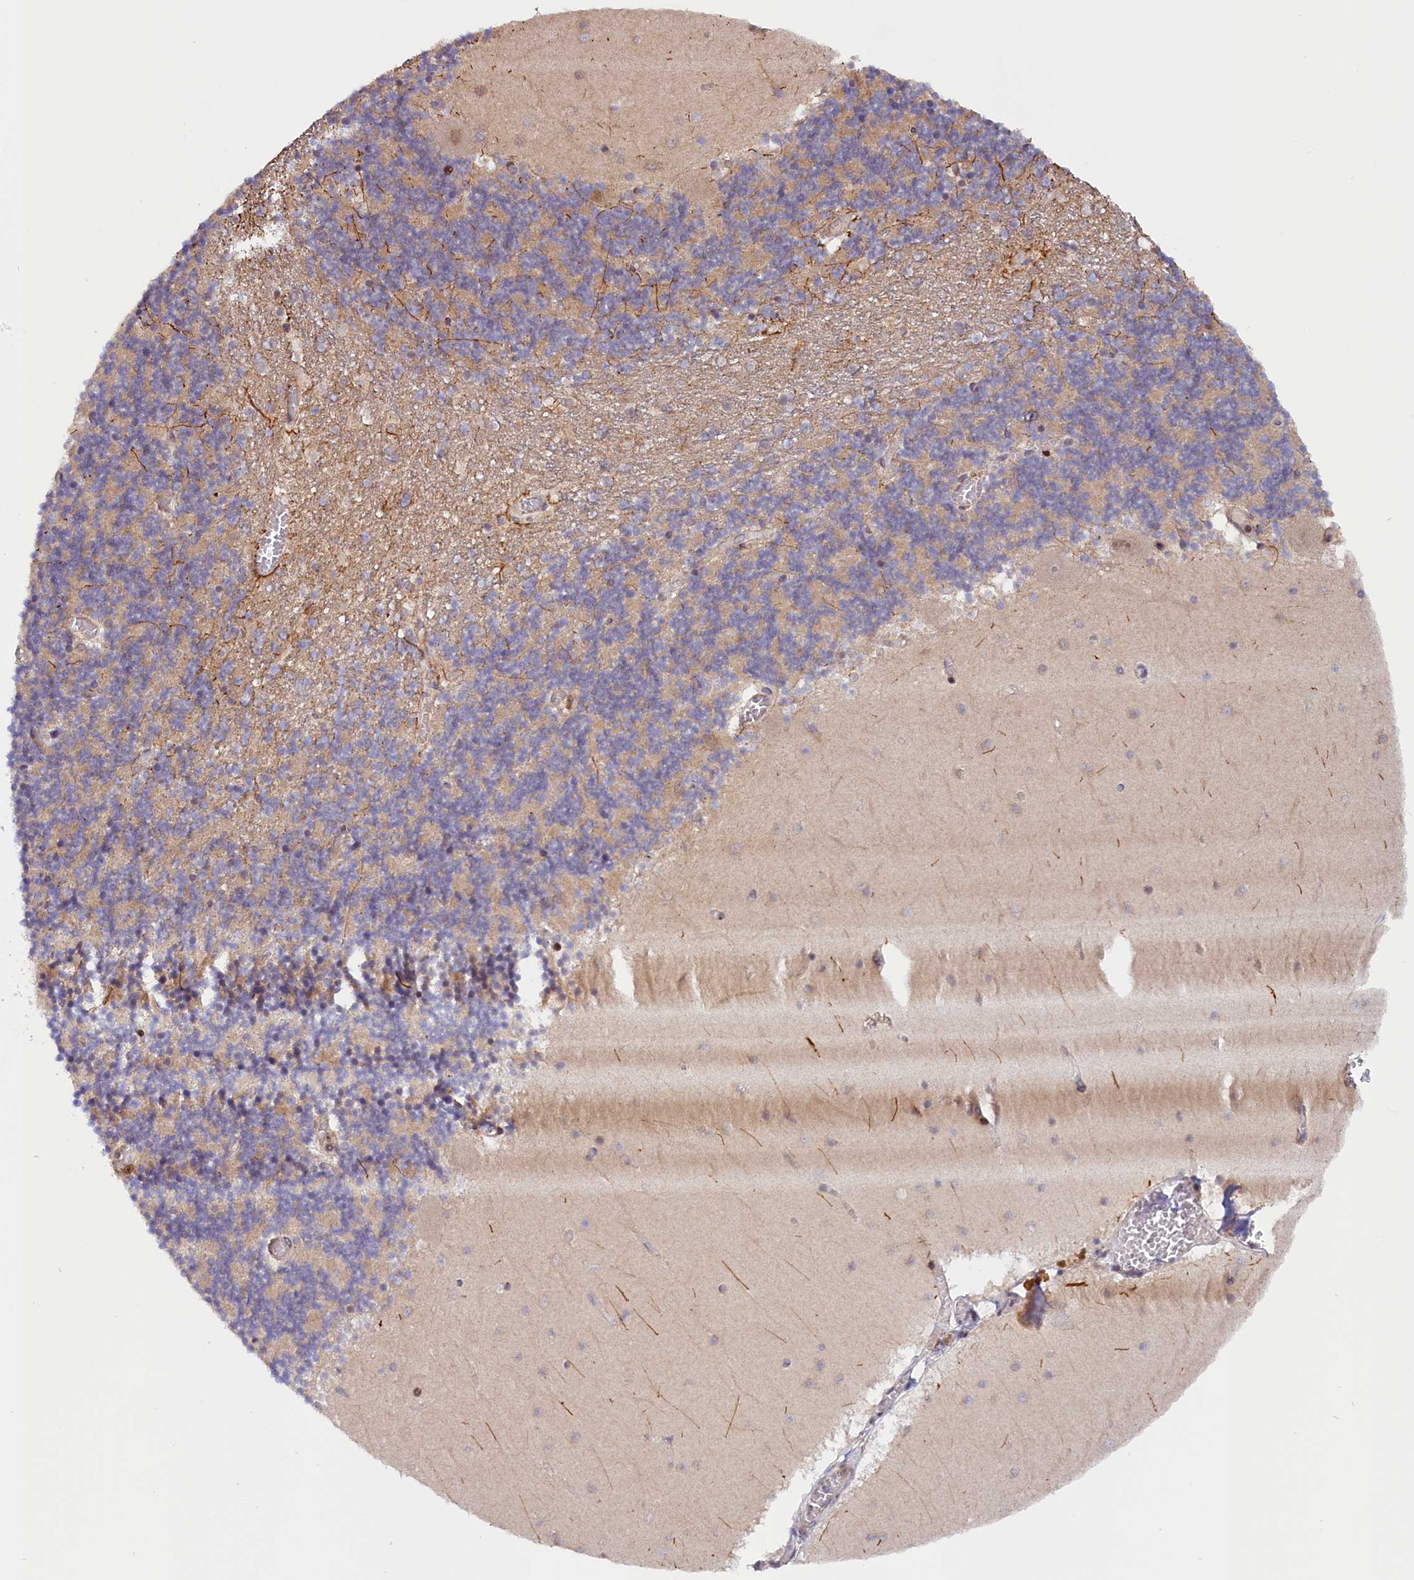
{"staining": {"intensity": "weak", "quantity": "<25%", "location": "cytoplasmic/membranous"}, "tissue": "cerebellum", "cell_type": "Cells in granular layer", "image_type": "normal", "snomed": [{"axis": "morphology", "description": "Normal tissue, NOS"}, {"axis": "topography", "description": "Cerebellum"}], "caption": "DAB immunohistochemical staining of benign human cerebellum displays no significant staining in cells in granular layer. (Immunohistochemistry, brightfield microscopy, high magnification).", "gene": "ANKRD24", "patient": {"sex": "female", "age": 28}}